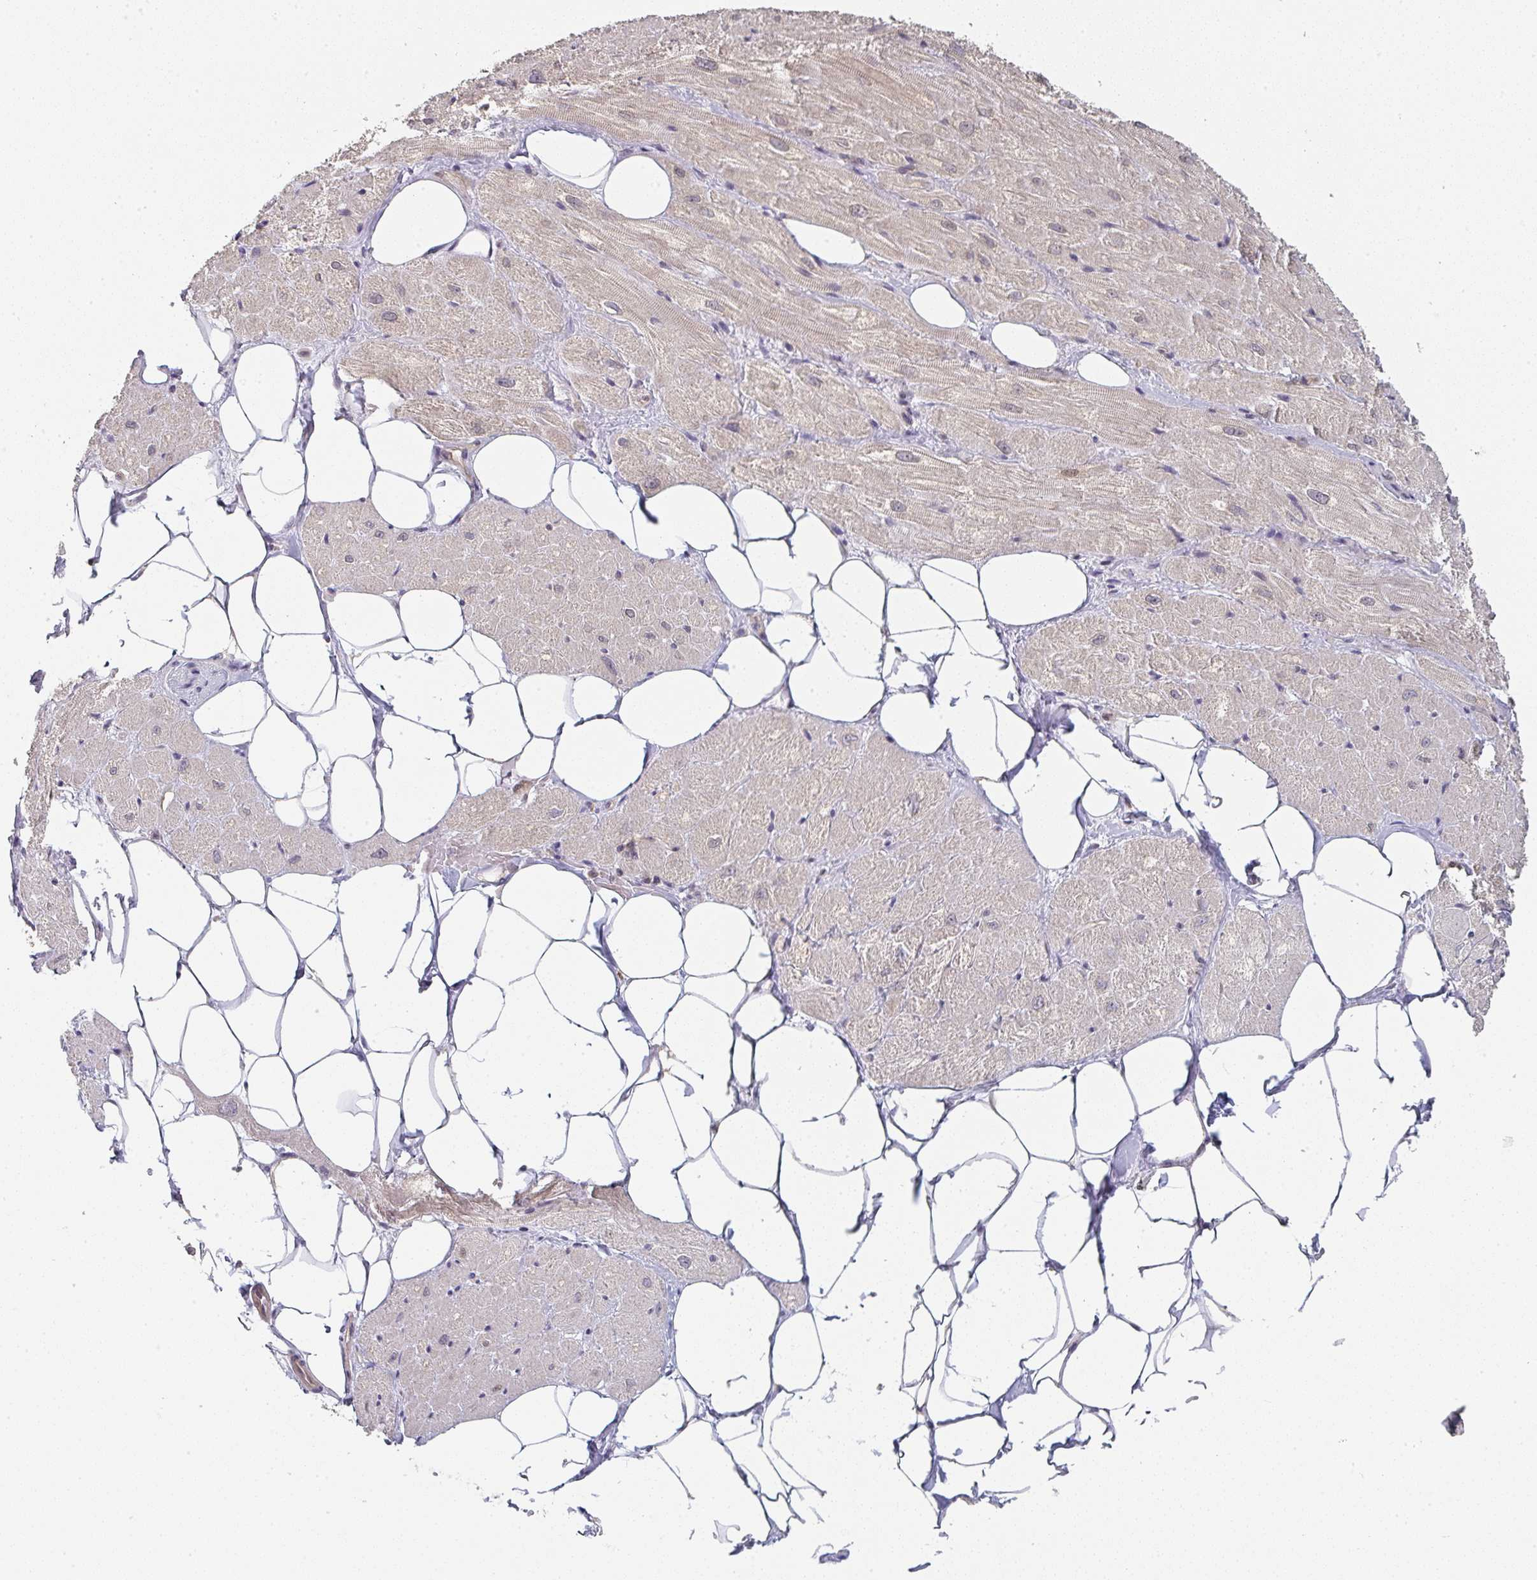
{"staining": {"intensity": "weak", "quantity": ">75%", "location": "cytoplasmic/membranous"}, "tissue": "heart muscle", "cell_type": "Cardiomyocytes", "image_type": "normal", "snomed": [{"axis": "morphology", "description": "Normal tissue, NOS"}, {"axis": "topography", "description": "Heart"}], "caption": "High-power microscopy captured an immunohistochemistry histopathology image of normal heart muscle, revealing weak cytoplasmic/membranous staining in about >75% of cardiomyocytes. The protein is shown in brown color, while the nuclei are stained blue.", "gene": "RANGRF", "patient": {"sex": "male", "age": 62}}